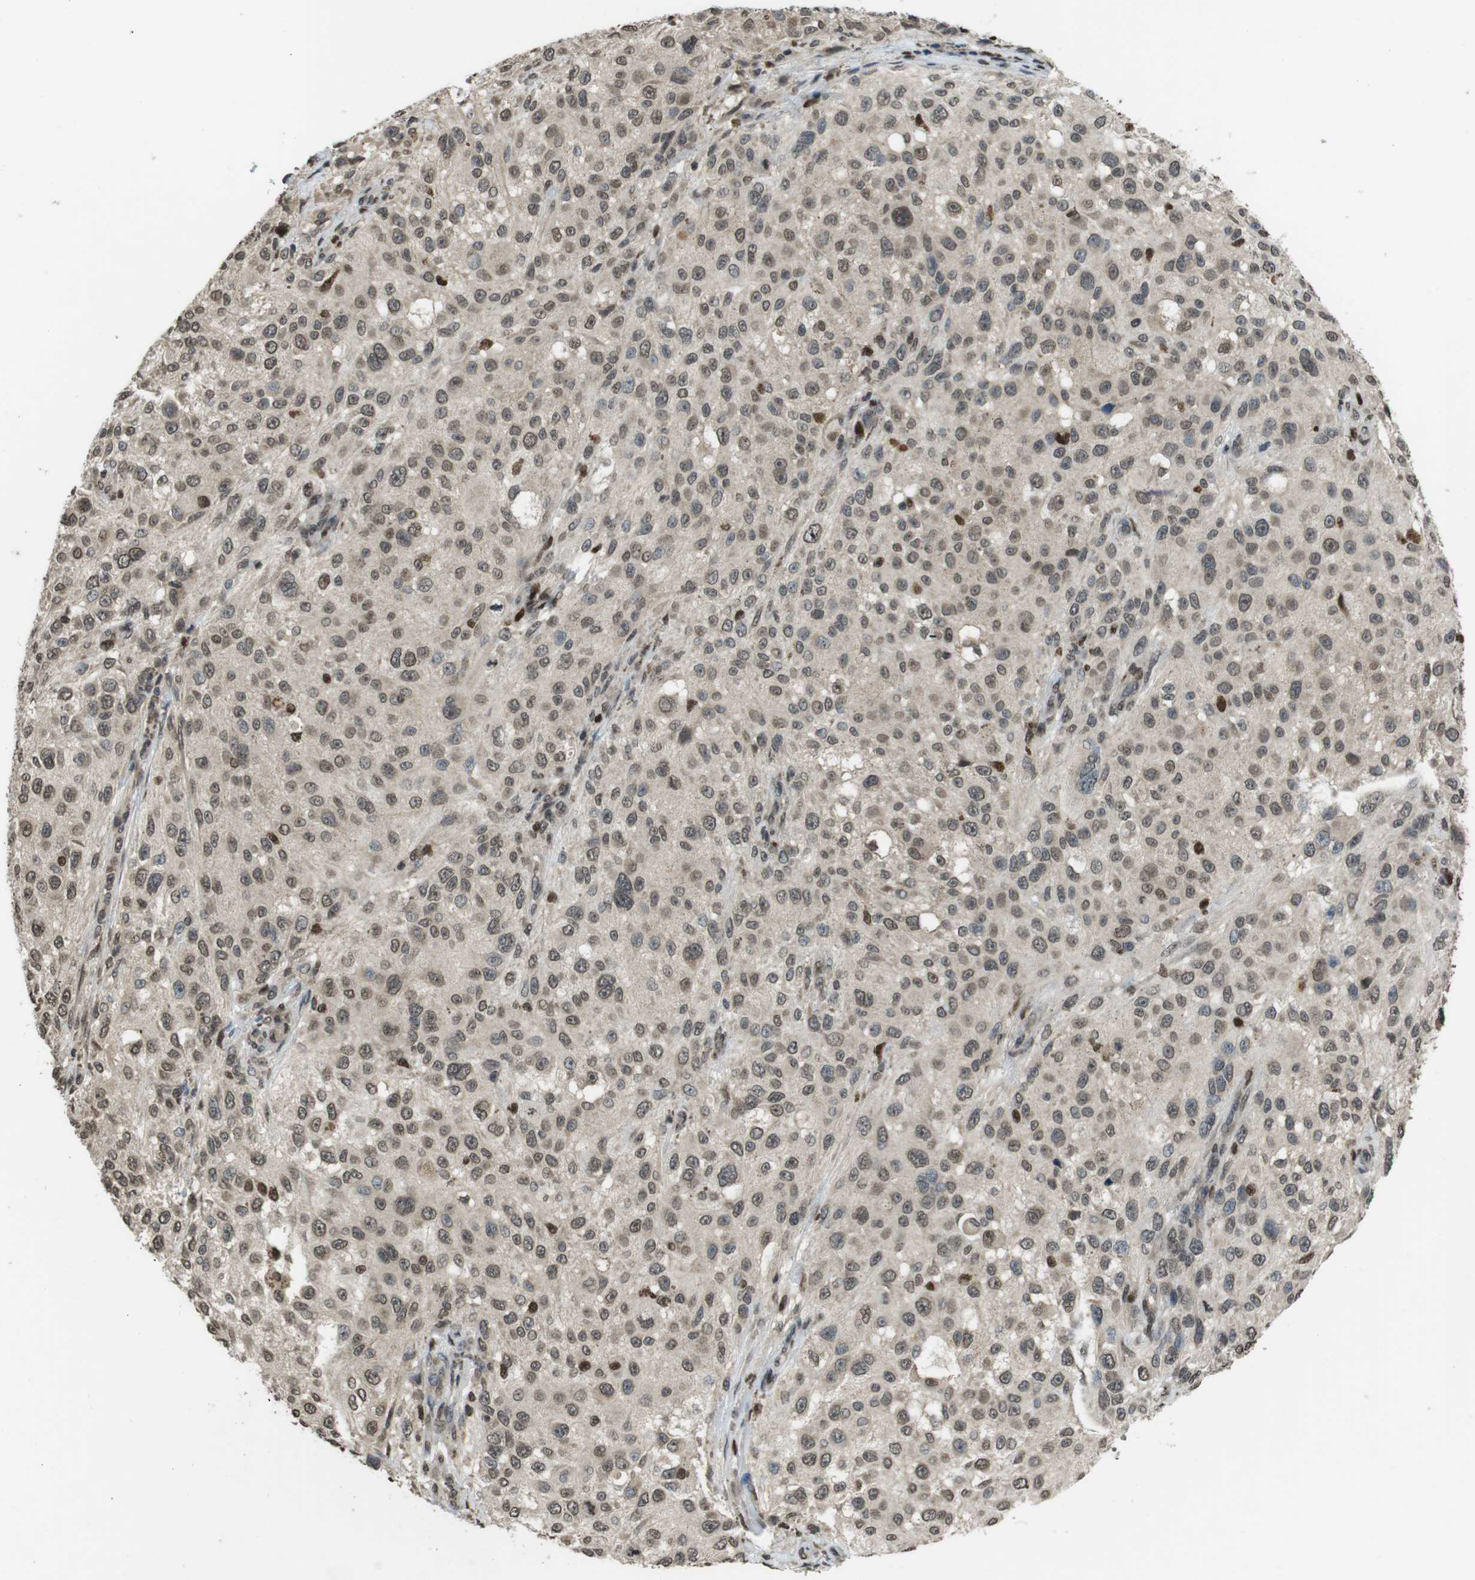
{"staining": {"intensity": "moderate", "quantity": ">75%", "location": "nuclear"}, "tissue": "melanoma", "cell_type": "Tumor cells", "image_type": "cancer", "snomed": [{"axis": "morphology", "description": "Necrosis, NOS"}, {"axis": "morphology", "description": "Malignant melanoma, NOS"}, {"axis": "topography", "description": "Skin"}], "caption": "This photomicrograph exhibits malignant melanoma stained with immunohistochemistry (IHC) to label a protein in brown. The nuclear of tumor cells show moderate positivity for the protein. Nuclei are counter-stained blue.", "gene": "MAF", "patient": {"sex": "female", "age": 87}}